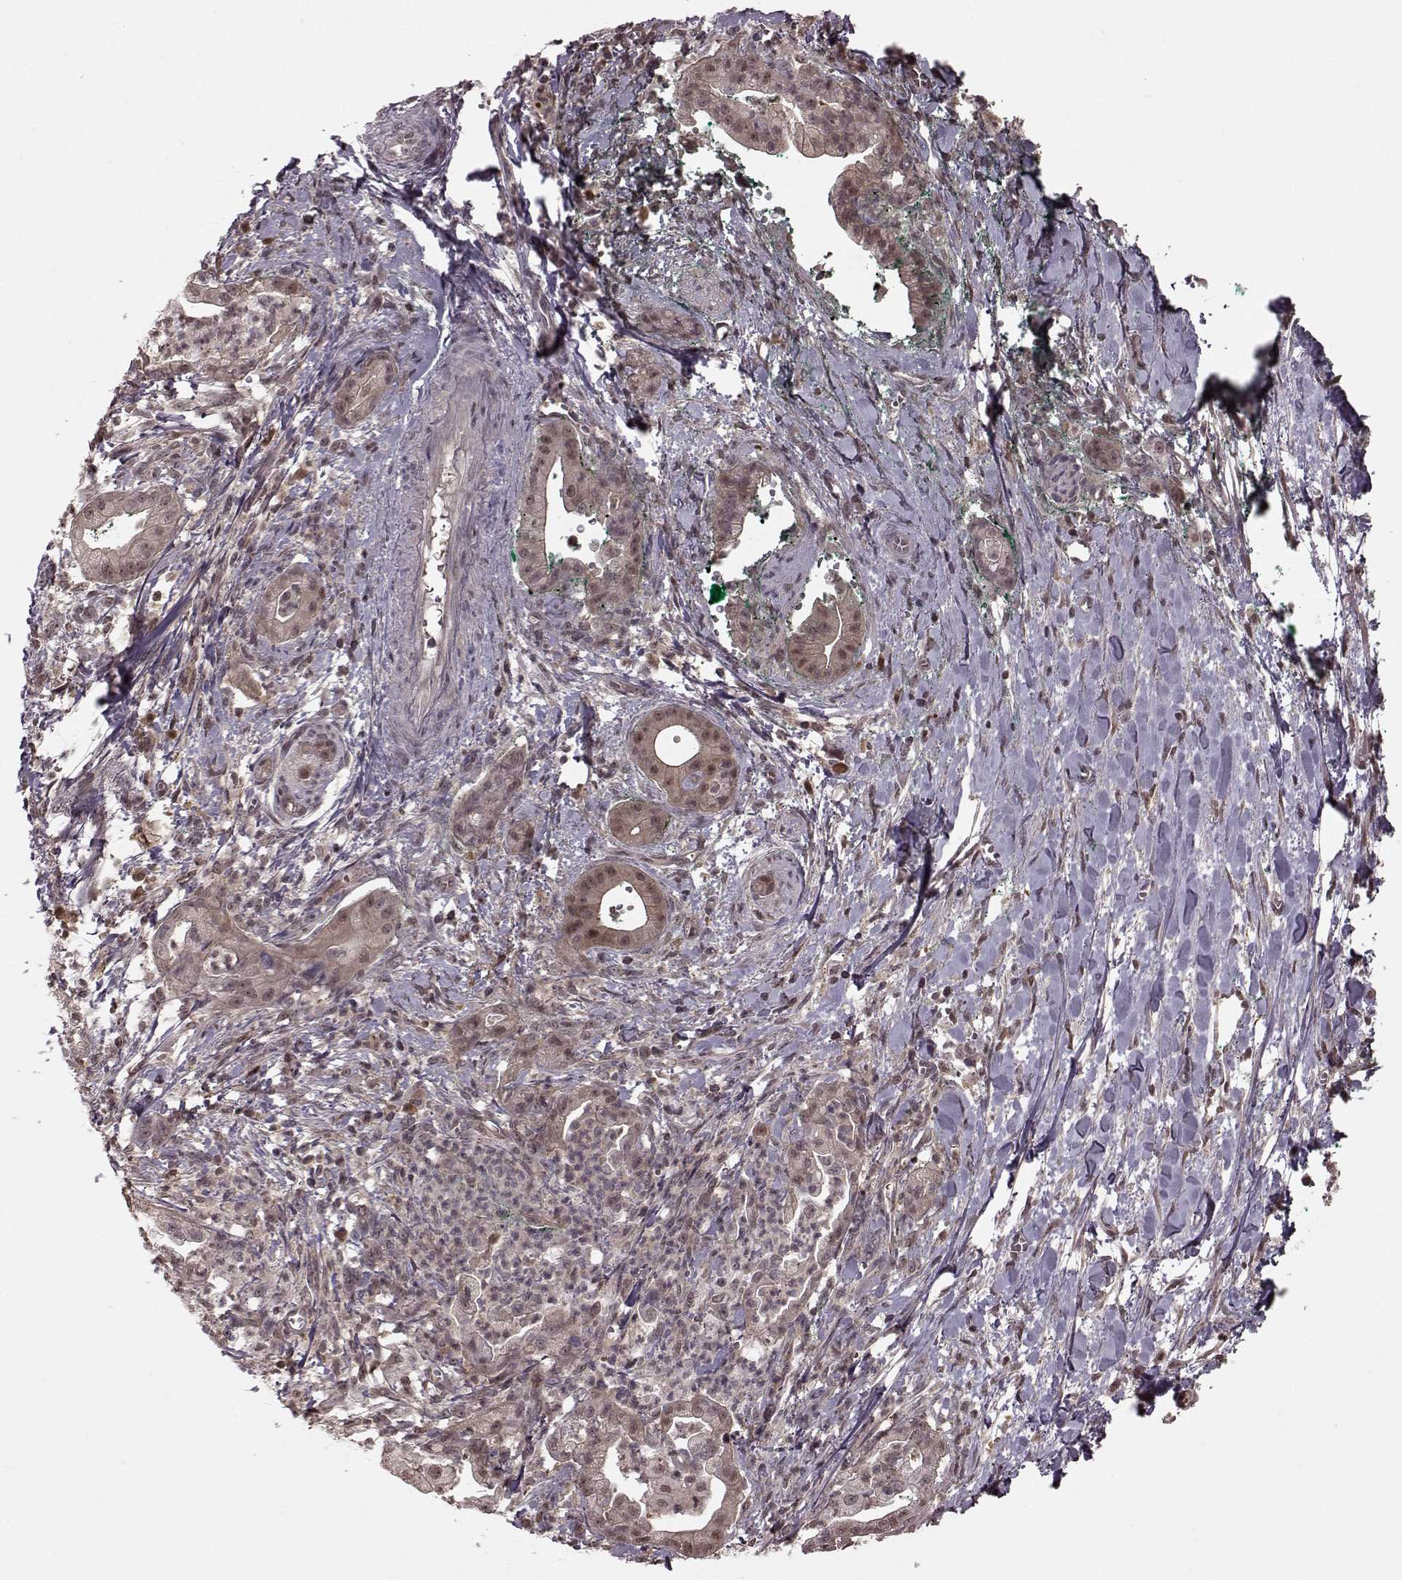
{"staining": {"intensity": "weak", "quantity": "25%-75%", "location": "cytoplasmic/membranous,nuclear"}, "tissue": "pancreatic cancer", "cell_type": "Tumor cells", "image_type": "cancer", "snomed": [{"axis": "morphology", "description": "Normal tissue, NOS"}, {"axis": "morphology", "description": "Adenocarcinoma, NOS"}, {"axis": "topography", "description": "Lymph node"}, {"axis": "topography", "description": "Pancreas"}], "caption": "Adenocarcinoma (pancreatic) was stained to show a protein in brown. There is low levels of weak cytoplasmic/membranous and nuclear positivity in about 25%-75% of tumor cells.", "gene": "GSS", "patient": {"sex": "female", "age": 58}}